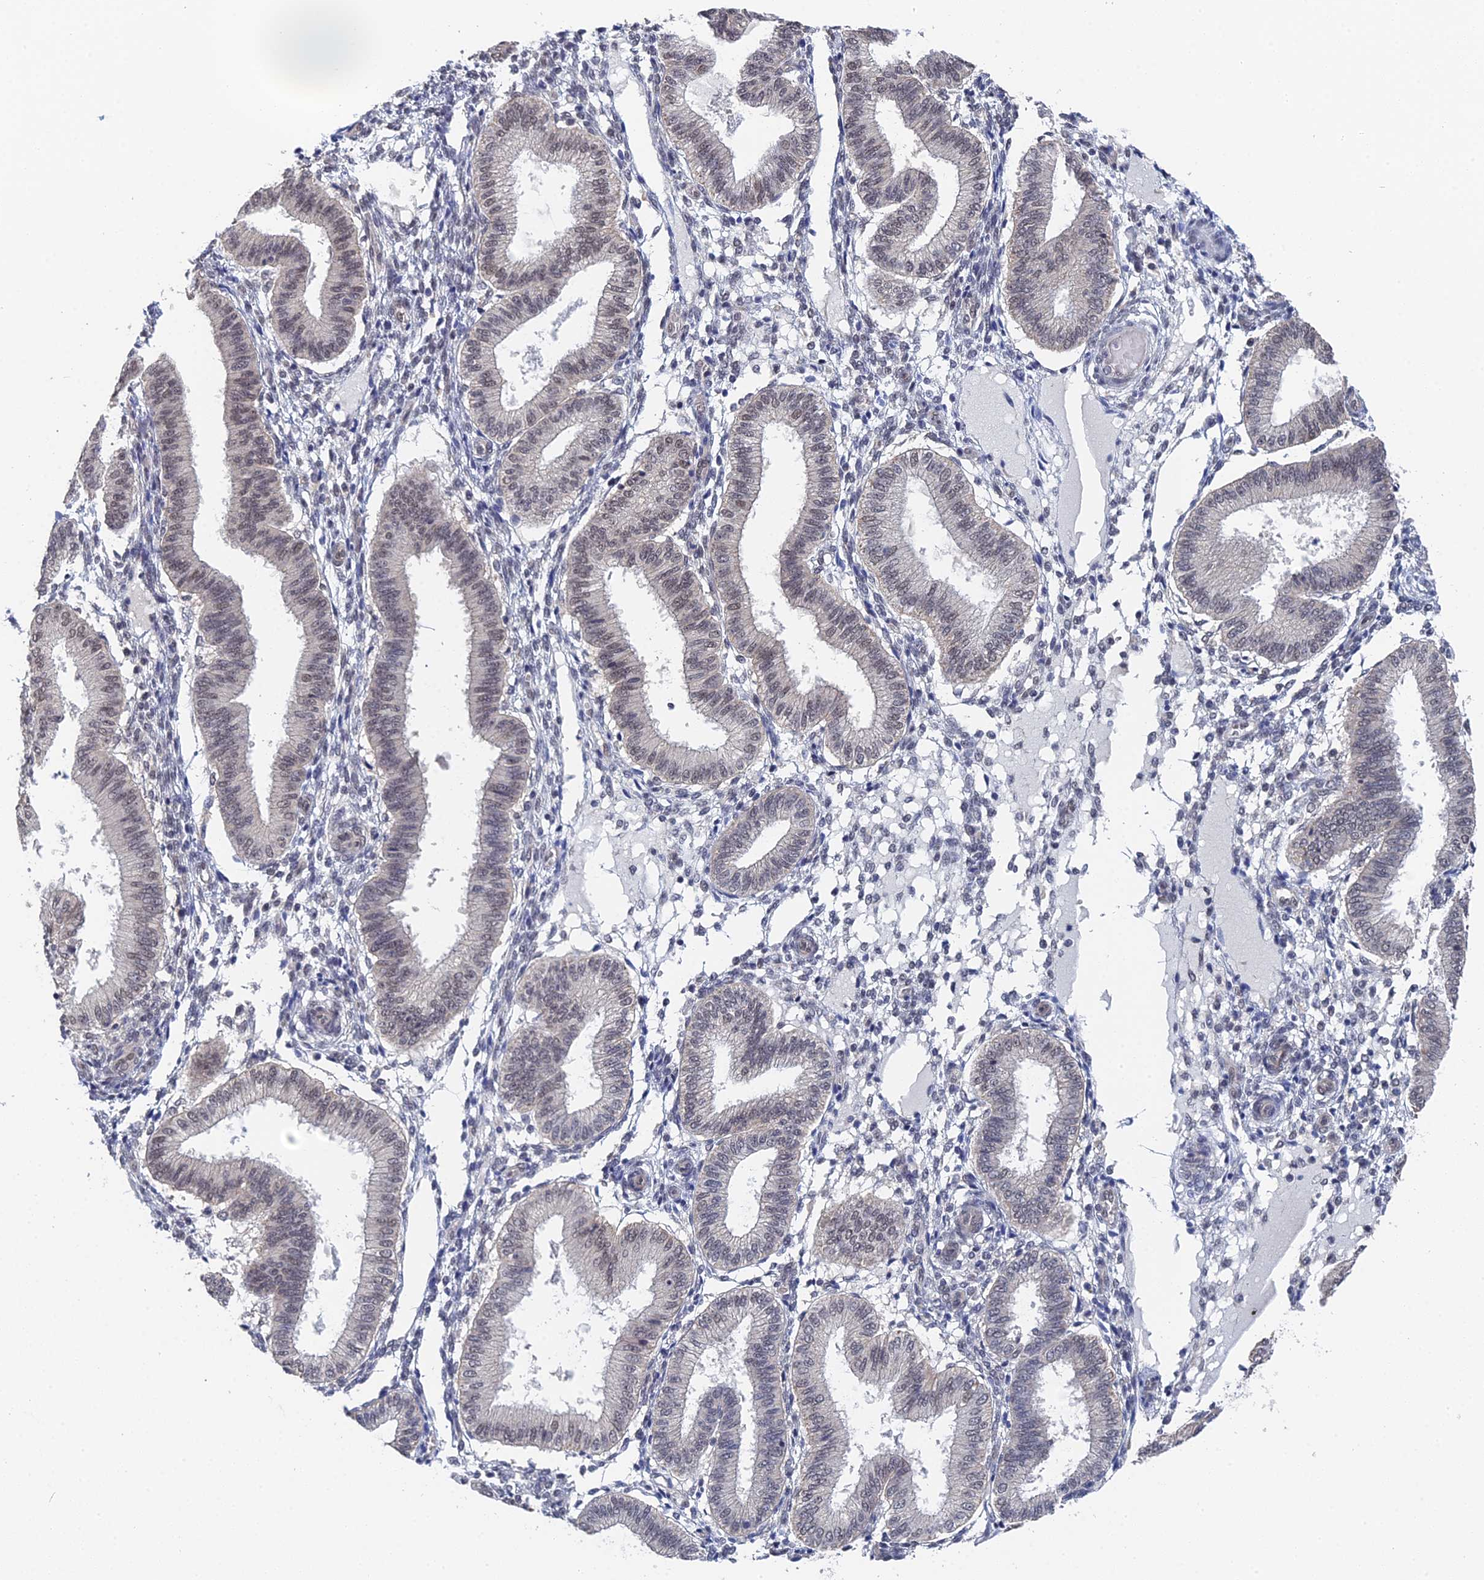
{"staining": {"intensity": "negative", "quantity": "none", "location": "none"}, "tissue": "endometrium", "cell_type": "Cells in endometrial stroma", "image_type": "normal", "snomed": [{"axis": "morphology", "description": "Normal tissue, NOS"}, {"axis": "topography", "description": "Endometrium"}], "caption": "High magnification brightfield microscopy of normal endometrium stained with DAB (brown) and counterstained with hematoxylin (blue): cells in endometrial stroma show no significant positivity. (Immunohistochemistry, brightfield microscopy, high magnification).", "gene": "TSSC4", "patient": {"sex": "female", "age": 39}}